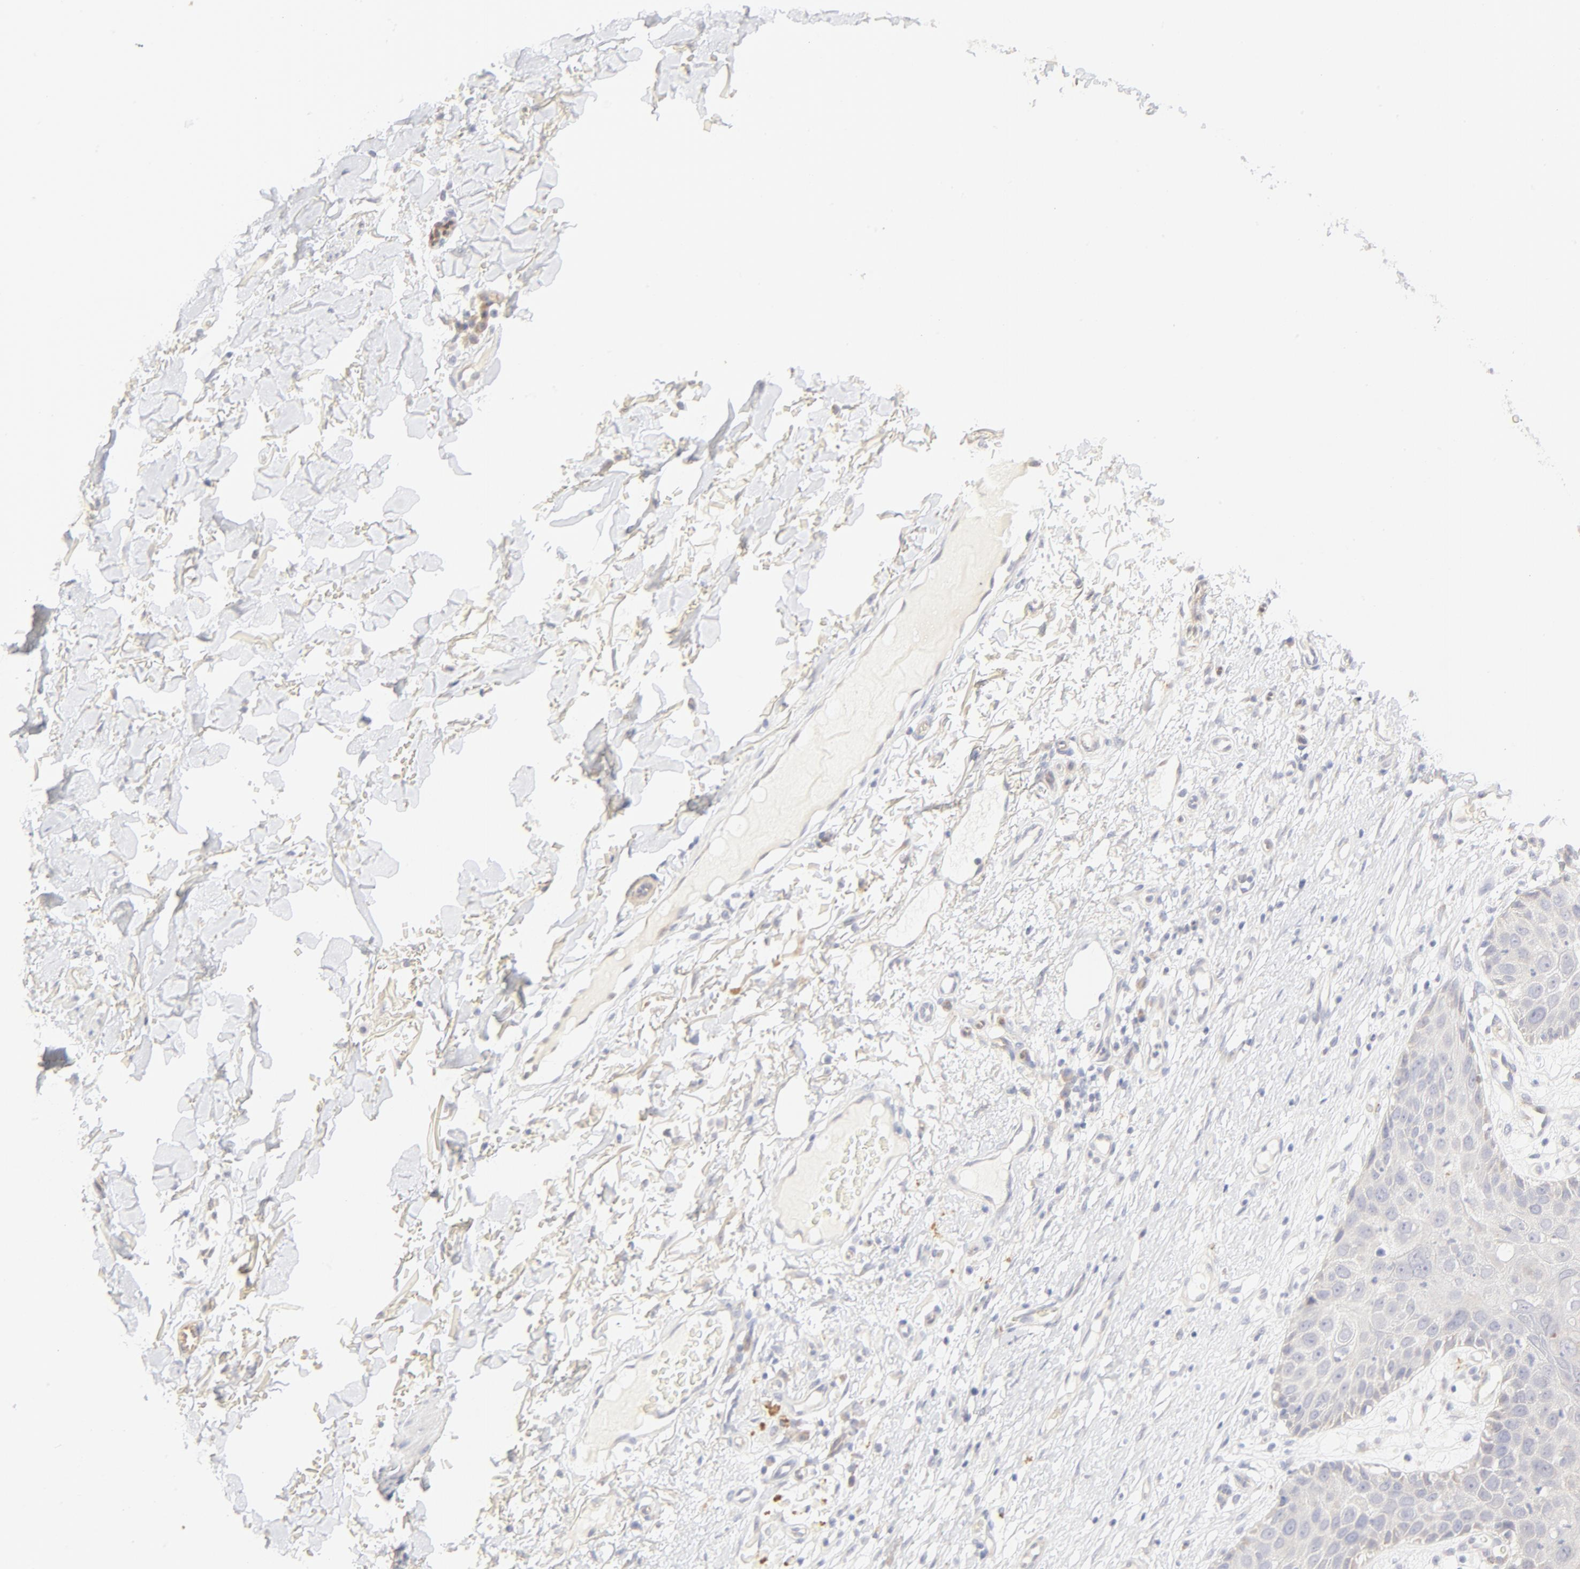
{"staining": {"intensity": "negative", "quantity": "none", "location": "none"}, "tissue": "skin cancer", "cell_type": "Tumor cells", "image_type": "cancer", "snomed": [{"axis": "morphology", "description": "Squamous cell carcinoma, NOS"}, {"axis": "topography", "description": "Skin"}], "caption": "This micrograph is of skin squamous cell carcinoma stained with immunohistochemistry to label a protein in brown with the nuclei are counter-stained blue. There is no expression in tumor cells. The staining was performed using DAB to visualize the protein expression in brown, while the nuclei were stained in blue with hematoxylin (Magnification: 20x).", "gene": "NKX2-2", "patient": {"sex": "male", "age": 87}}